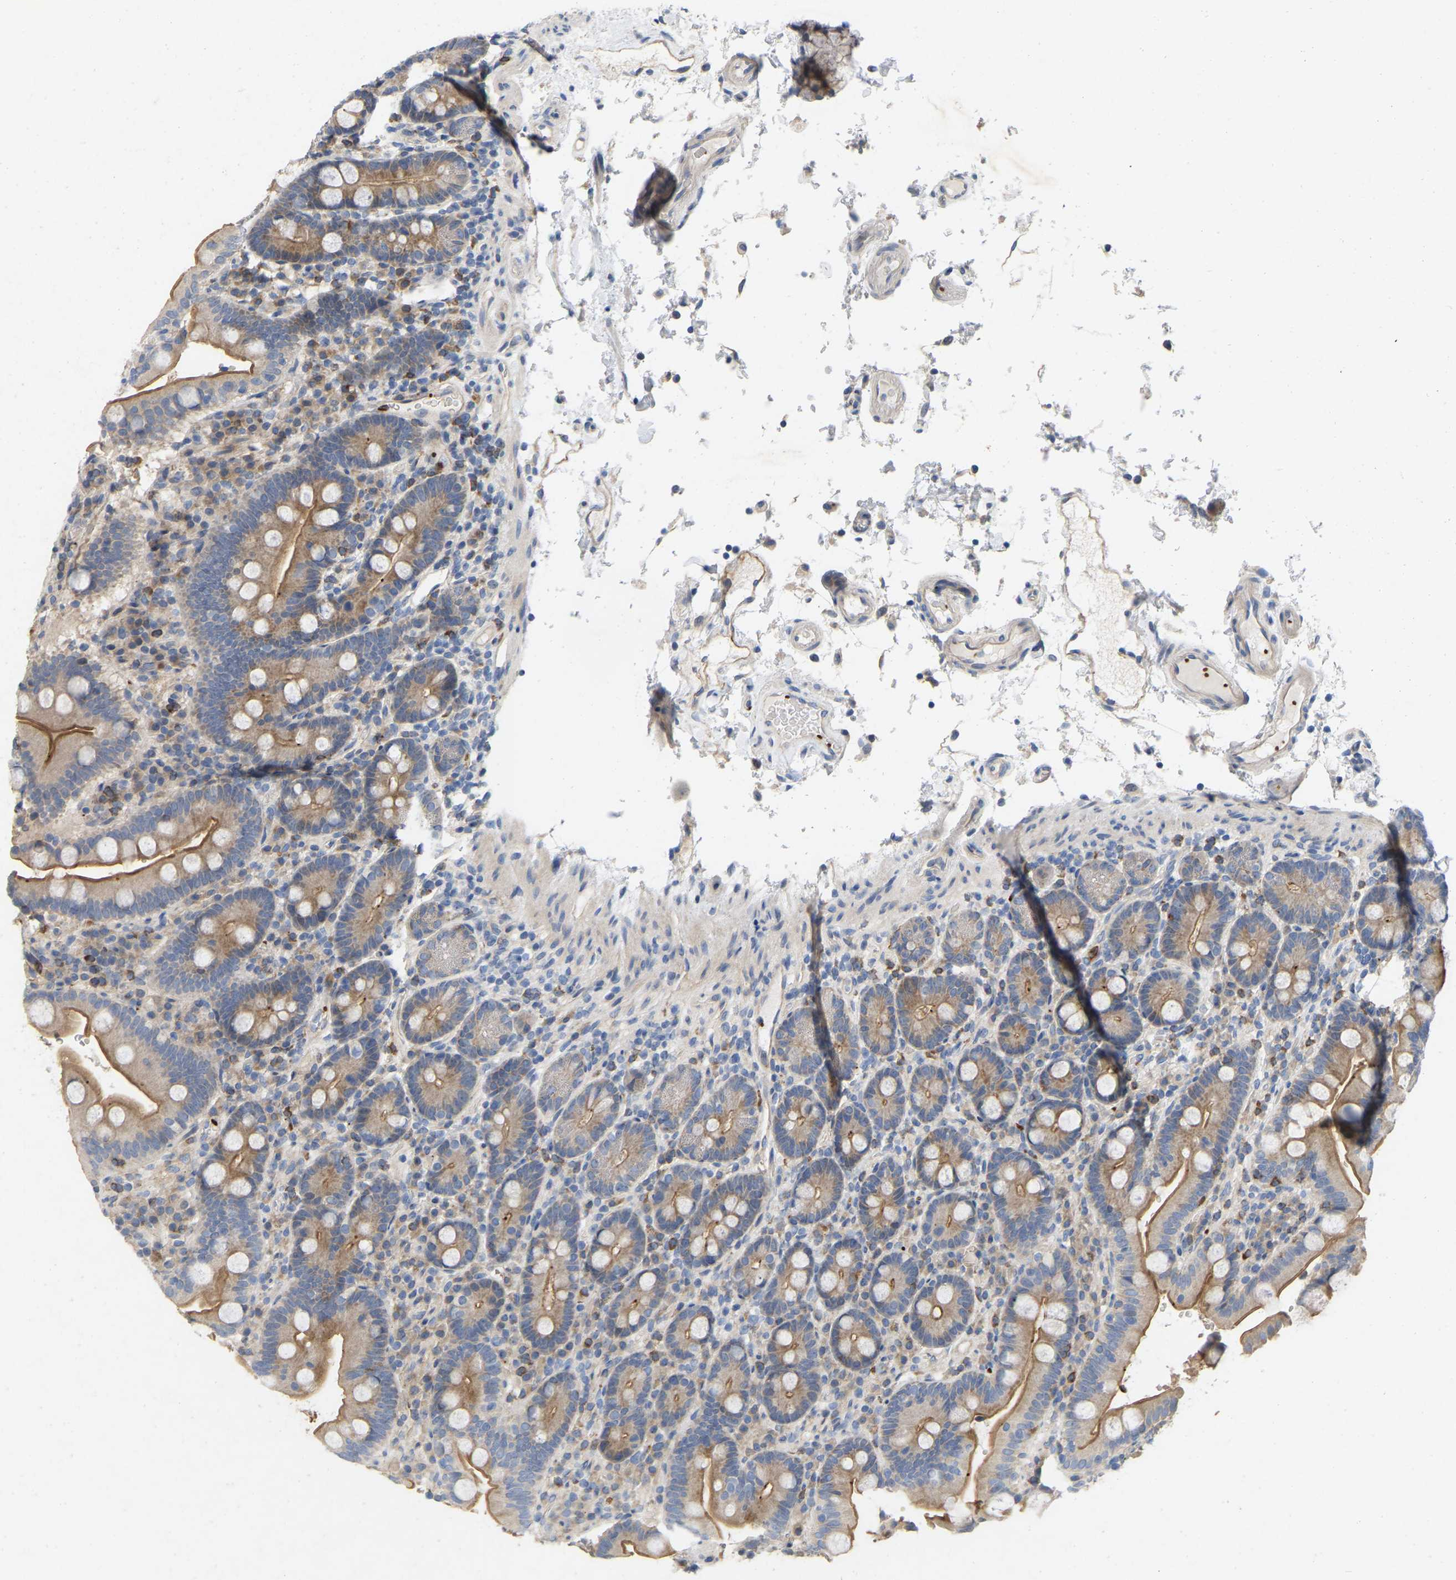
{"staining": {"intensity": "moderate", "quantity": ">75%", "location": "cytoplasmic/membranous"}, "tissue": "duodenum", "cell_type": "Glandular cells", "image_type": "normal", "snomed": [{"axis": "morphology", "description": "Normal tissue, NOS"}, {"axis": "topography", "description": "Small intestine, NOS"}], "caption": "DAB immunohistochemical staining of normal duodenum displays moderate cytoplasmic/membranous protein positivity in approximately >75% of glandular cells.", "gene": "RHEB", "patient": {"sex": "female", "age": 71}}